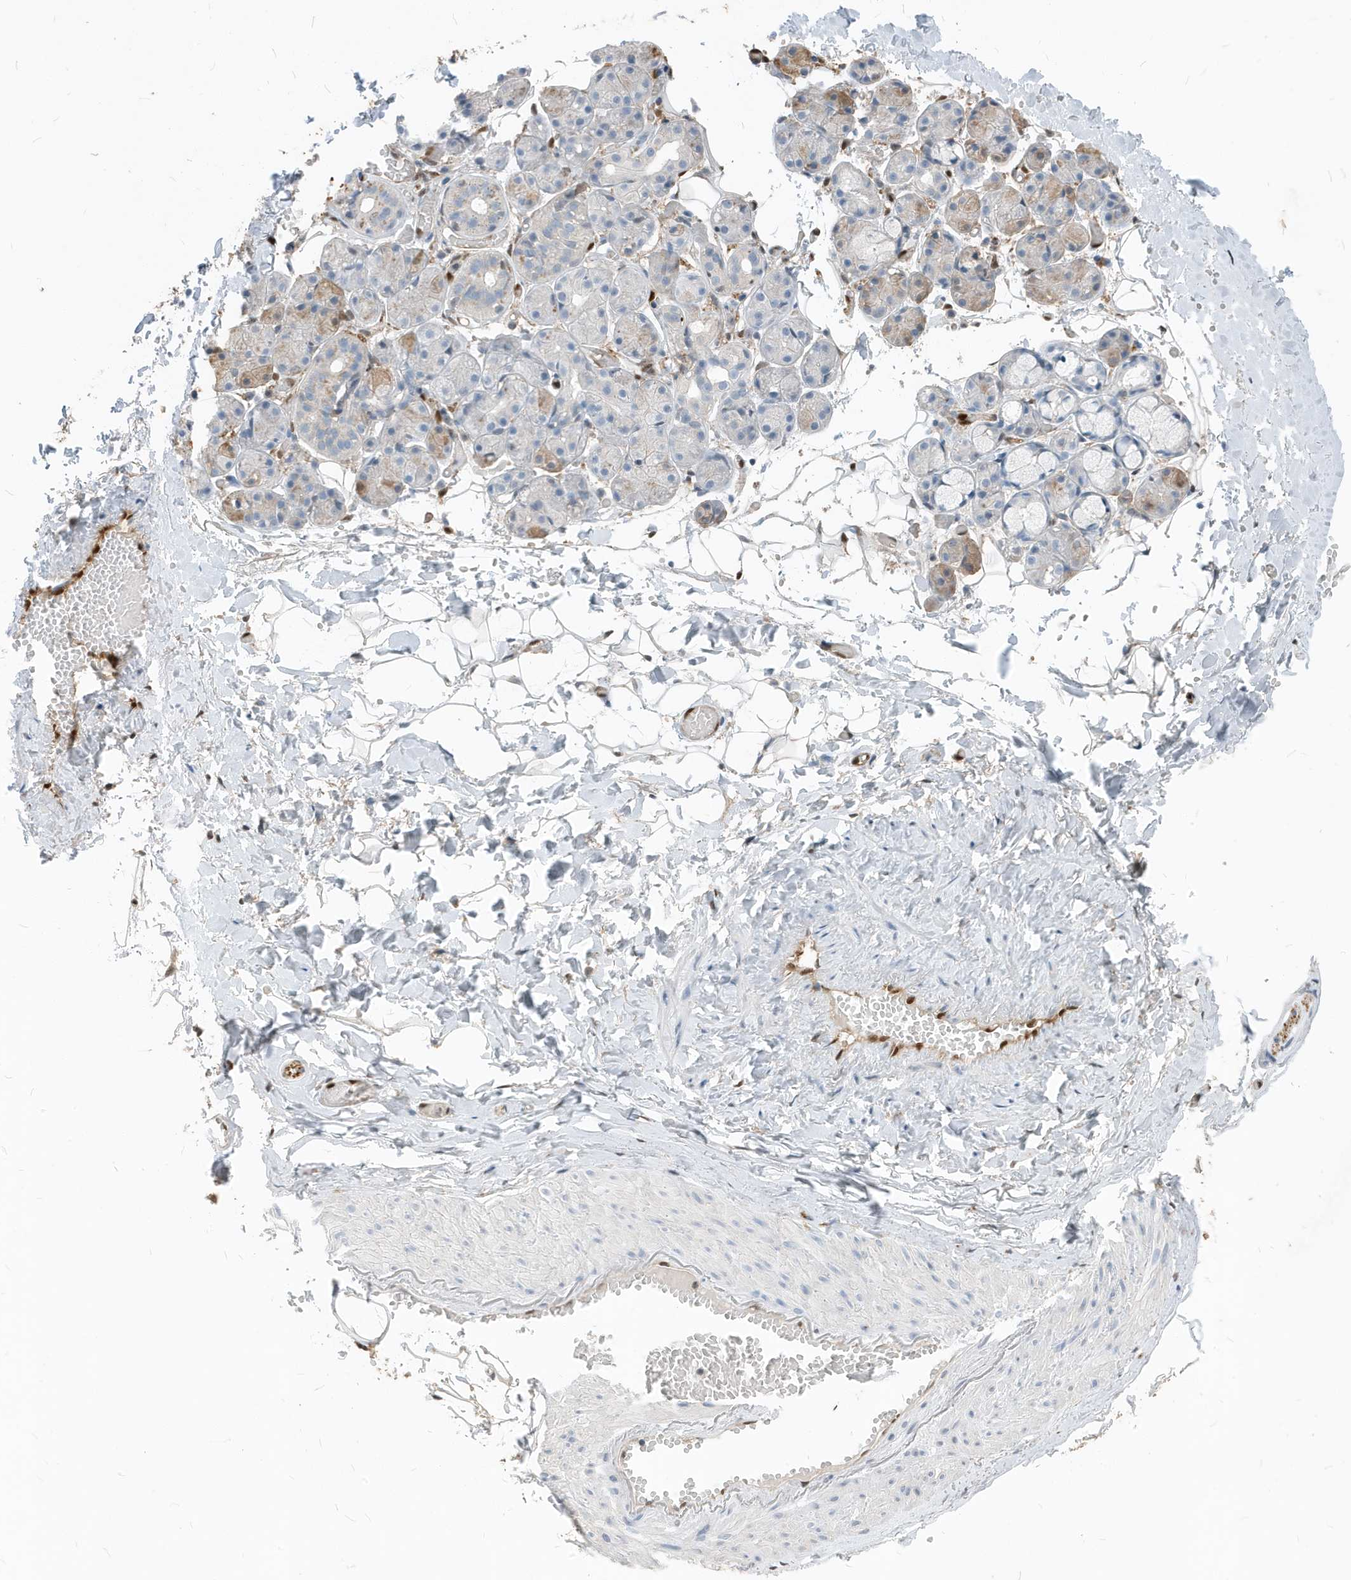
{"staining": {"intensity": "negative", "quantity": "none", "location": "none"}, "tissue": "salivary gland", "cell_type": "Glandular cells", "image_type": "normal", "snomed": [{"axis": "morphology", "description": "Normal tissue, NOS"}, {"axis": "topography", "description": "Salivary gland"}], "caption": "IHC photomicrograph of unremarkable salivary gland: human salivary gland stained with DAB (3,3'-diaminobenzidine) shows no significant protein staining in glandular cells.", "gene": "NCOA7", "patient": {"sex": "male", "age": 63}}